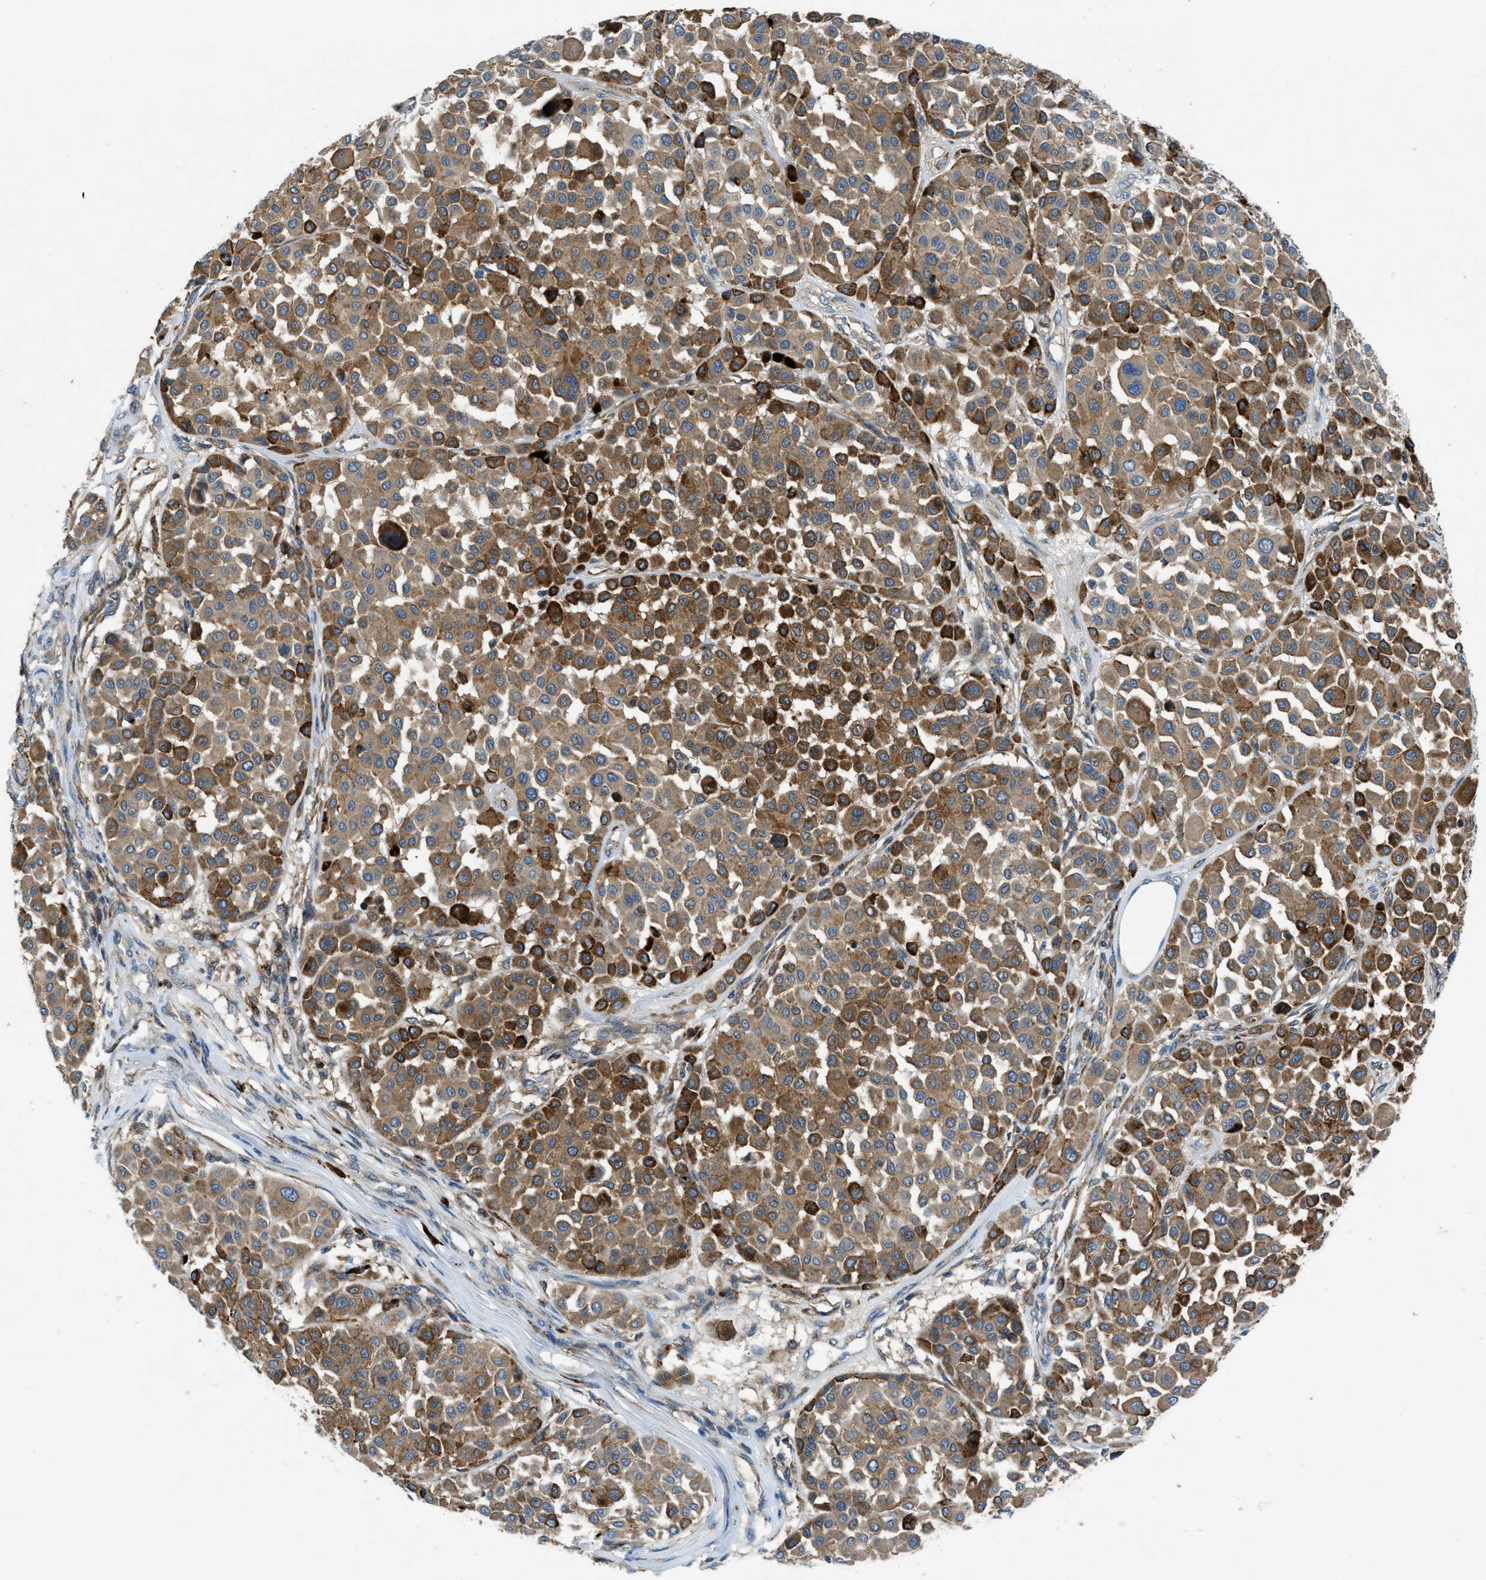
{"staining": {"intensity": "moderate", "quantity": ">75%", "location": "cytoplasmic/membranous"}, "tissue": "melanoma", "cell_type": "Tumor cells", "image_type": "cancer", "snomed": [{"axis": "morphology", "description": "Malignant melanoma, Metastatic site"}, {"axis": "topography", "description": "Soft tissue"}], "caption": "Immunohistochemical staining of human malignant melanoma (metastatic site) exhibits moderate cytoplasmic/membranous protein staining in about >75% of tumor cells. (brown staining indicates protein expression, while blue staining denotes nuclei).", "gene": "MAP3K20", "patient": {"sex": "male", "age": 41}}